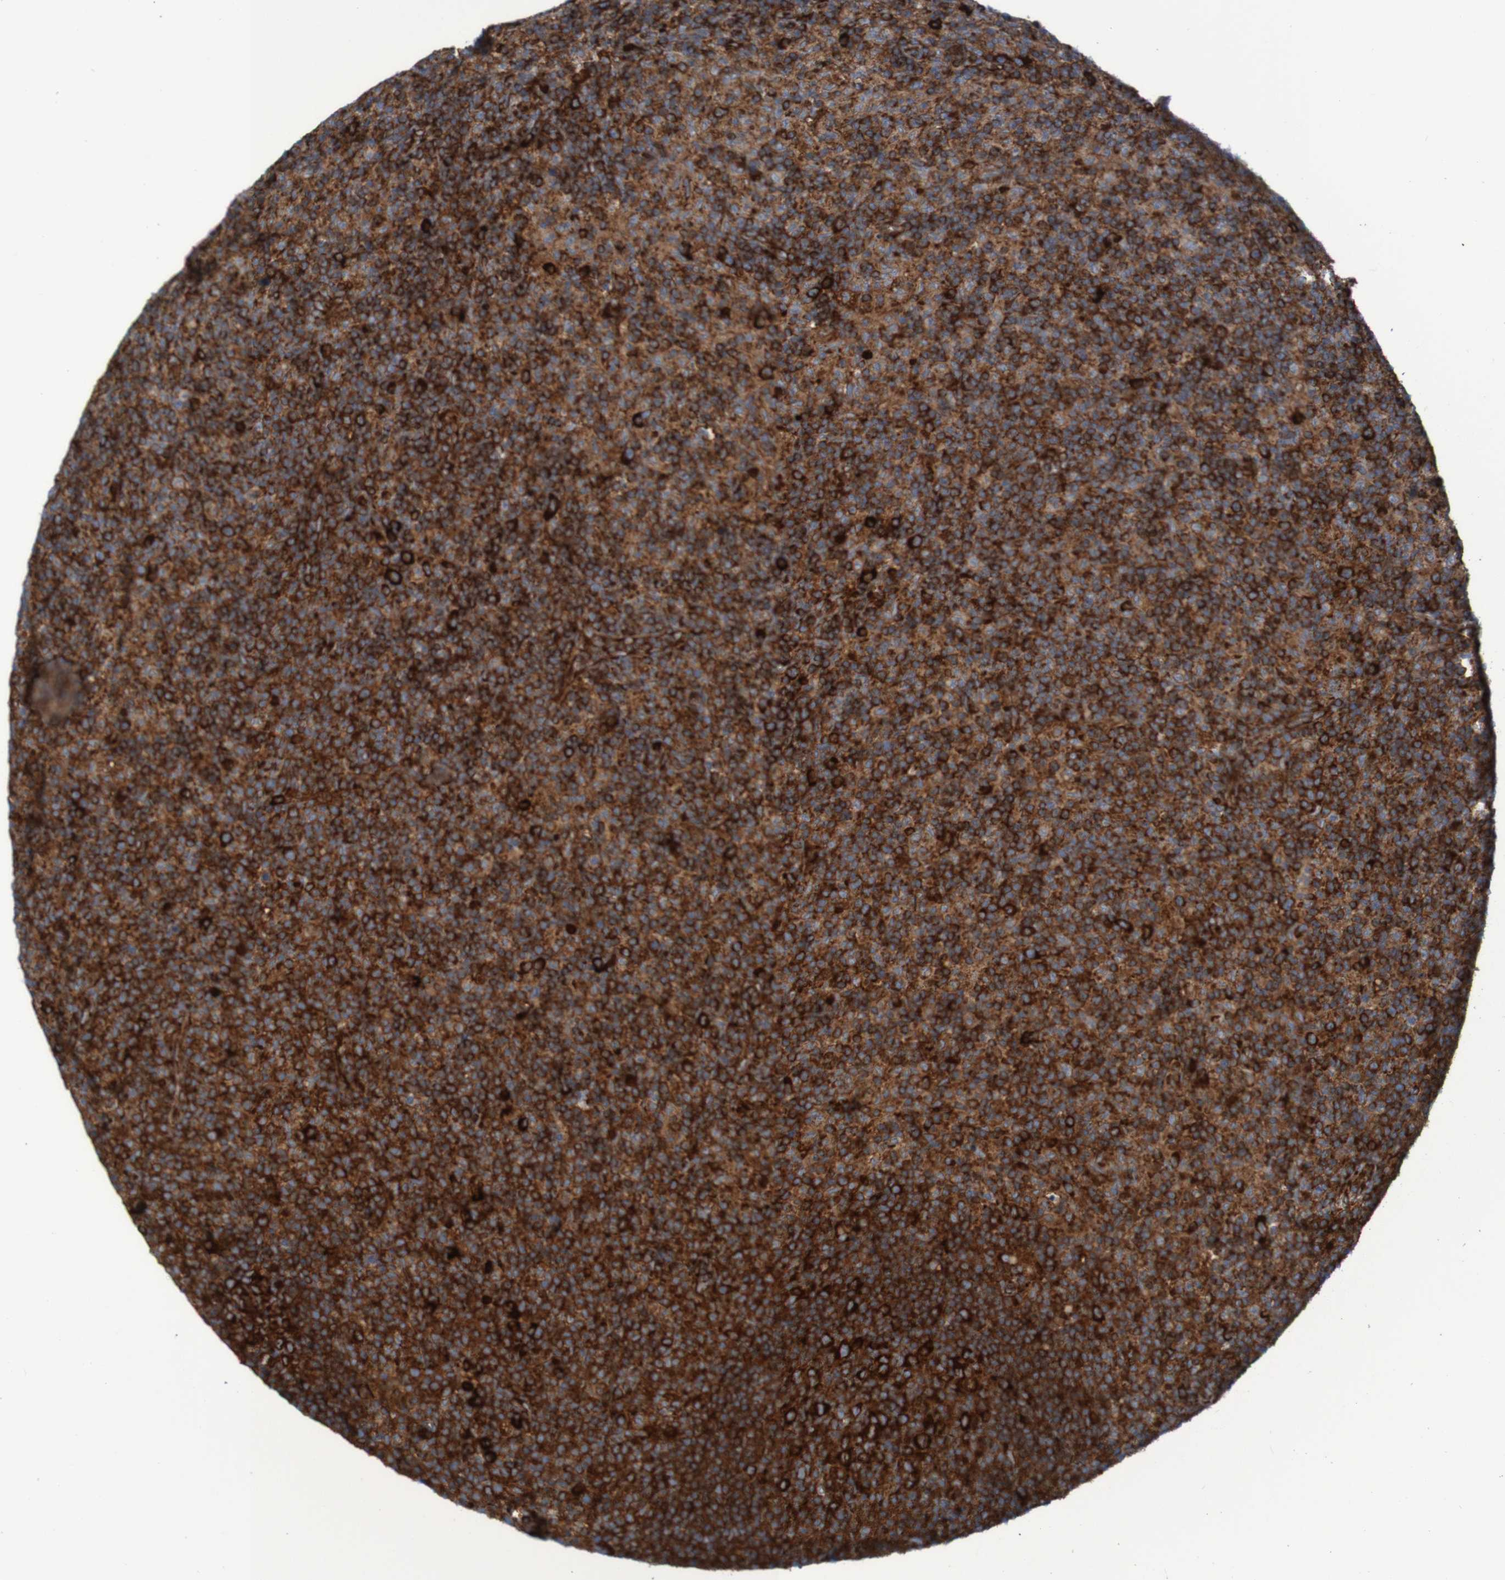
{"staining": {"intensity": "strong", "quantity": ">75%", "location": "cytoplasmic/membranous"}, "tissue": "lymph node", "cell_type": "Germinal center cells", "image_type": "normal", "snomed": [{"axis": "morphology", "description": "Normal tissue, NOS"}, {"axis": "morphology", "description": "Inflammation, NOS"}, {"axis": "topography", "description": "Lymph node"}], "caption": "This image exhibits IHC staining of unremarkable lymph node, with high strong cytoplasmic/membranous expression in approximately >75% of germinal center cells.", "gene": "RPL10", "patient": {"sex": "male", "age": 55}}